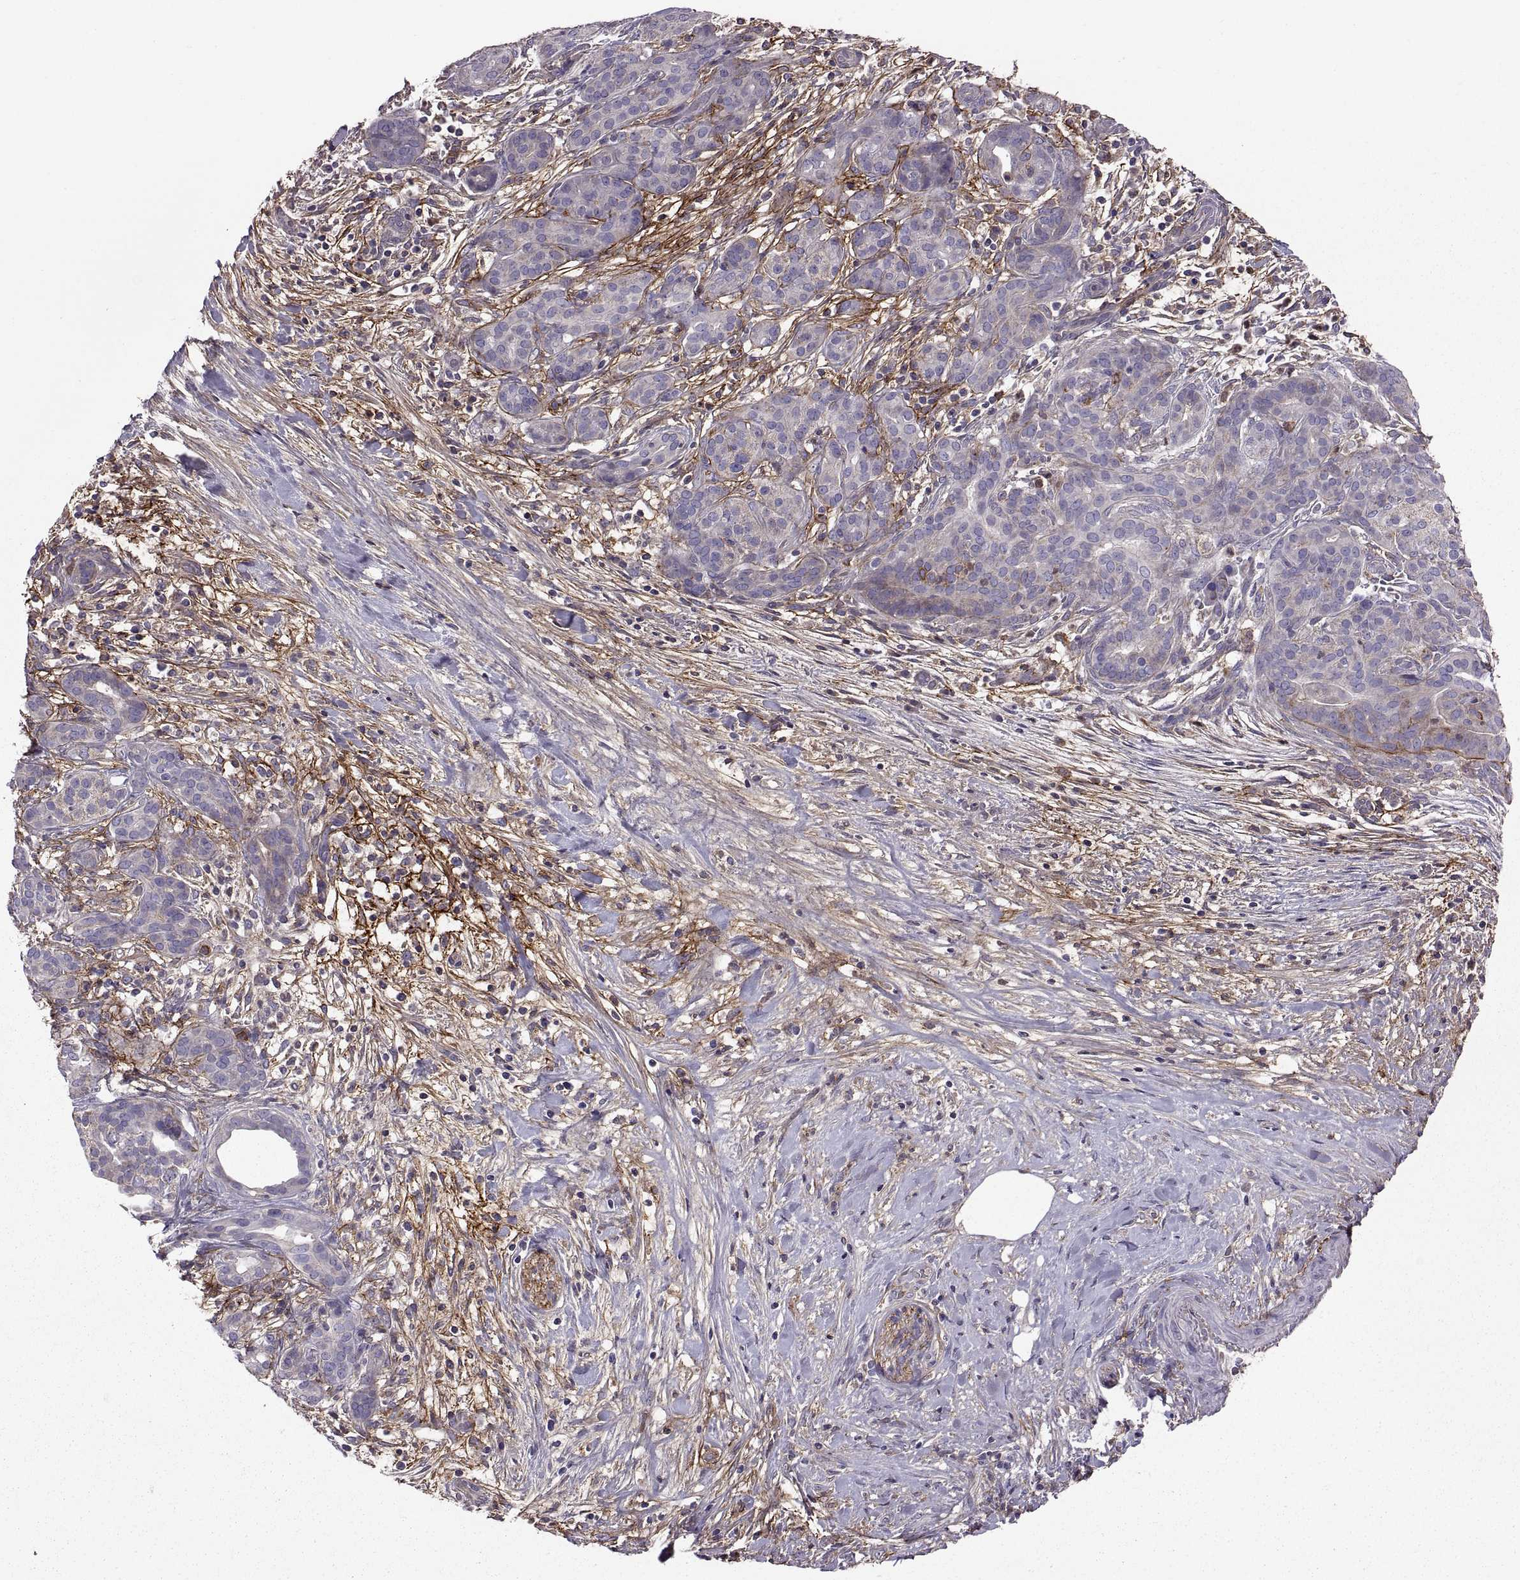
{"staining": {"intensity": "negative", "quantity": "none", "location": "none"}, "tissue": "pancreatic cancer", "cell_type": "Tumor cells", "image_type": "cancer", "snomed": [{"axis": "morphology", "description": "Adenocarcinoma, NOS"}, {"axis": "topography", "description": "Pancreas"}], "caption": "Tumor cells are negative for protein expression in human adenocarcinoma (pancreatic). Brightfield microscopy of IHC stained with DAB (3,3'-diaminobenzidine) (brown) and hematoxylin (blue), captured at high magnification.", "gene": "EMILIN2", "patient": {"sex": "male", "age": 44}}